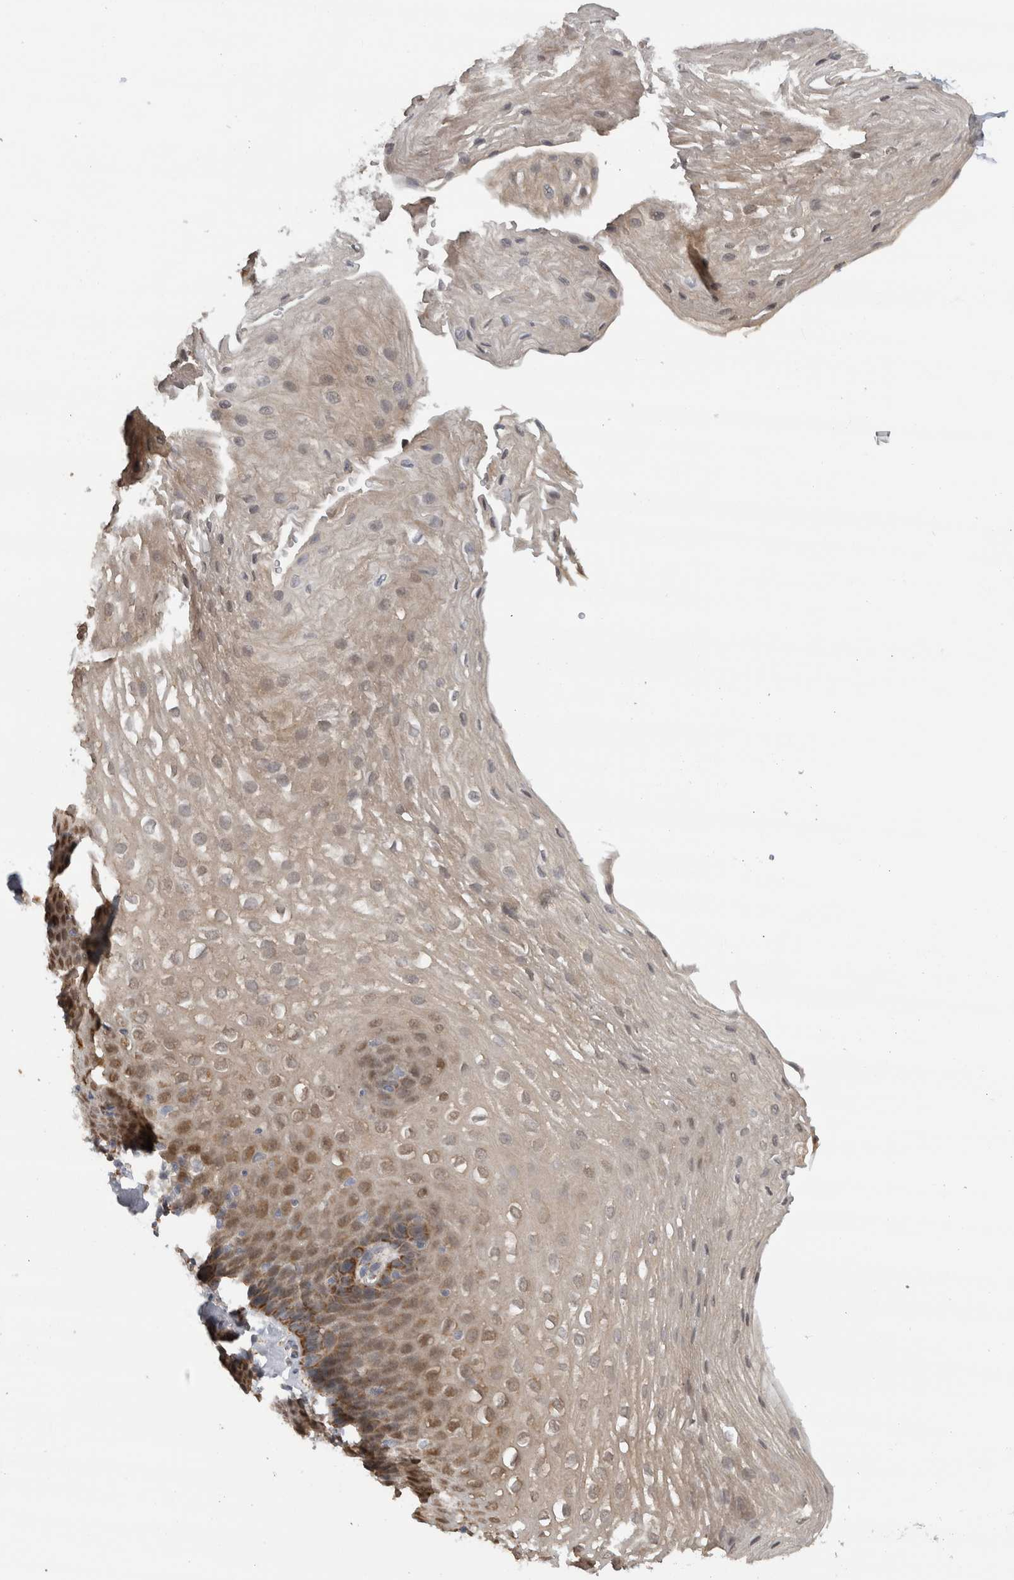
{"staining": {"intensity": "moderate", "quantity": "25%-75%", "location": "cytoplasmic/membranous,nuclear"}, "tissue": "esophagus", "cell_type": "Squamous epithelial cells", "image_type": "normal", "snomed": [{"axis": "morphology", "description": "Normal tissue, NOS"}, {"axis": "topography", "description": "Esophagus"}], "caption": "Benign esophagus shows moderate cytoplasmic/membranous,nuclear staining in approximately 25%-75% of squamous epithelial cells, visualized by immunohistochemistry.", "gene": "DYRK2", "patient": {"sex": "female", "age": 66}}